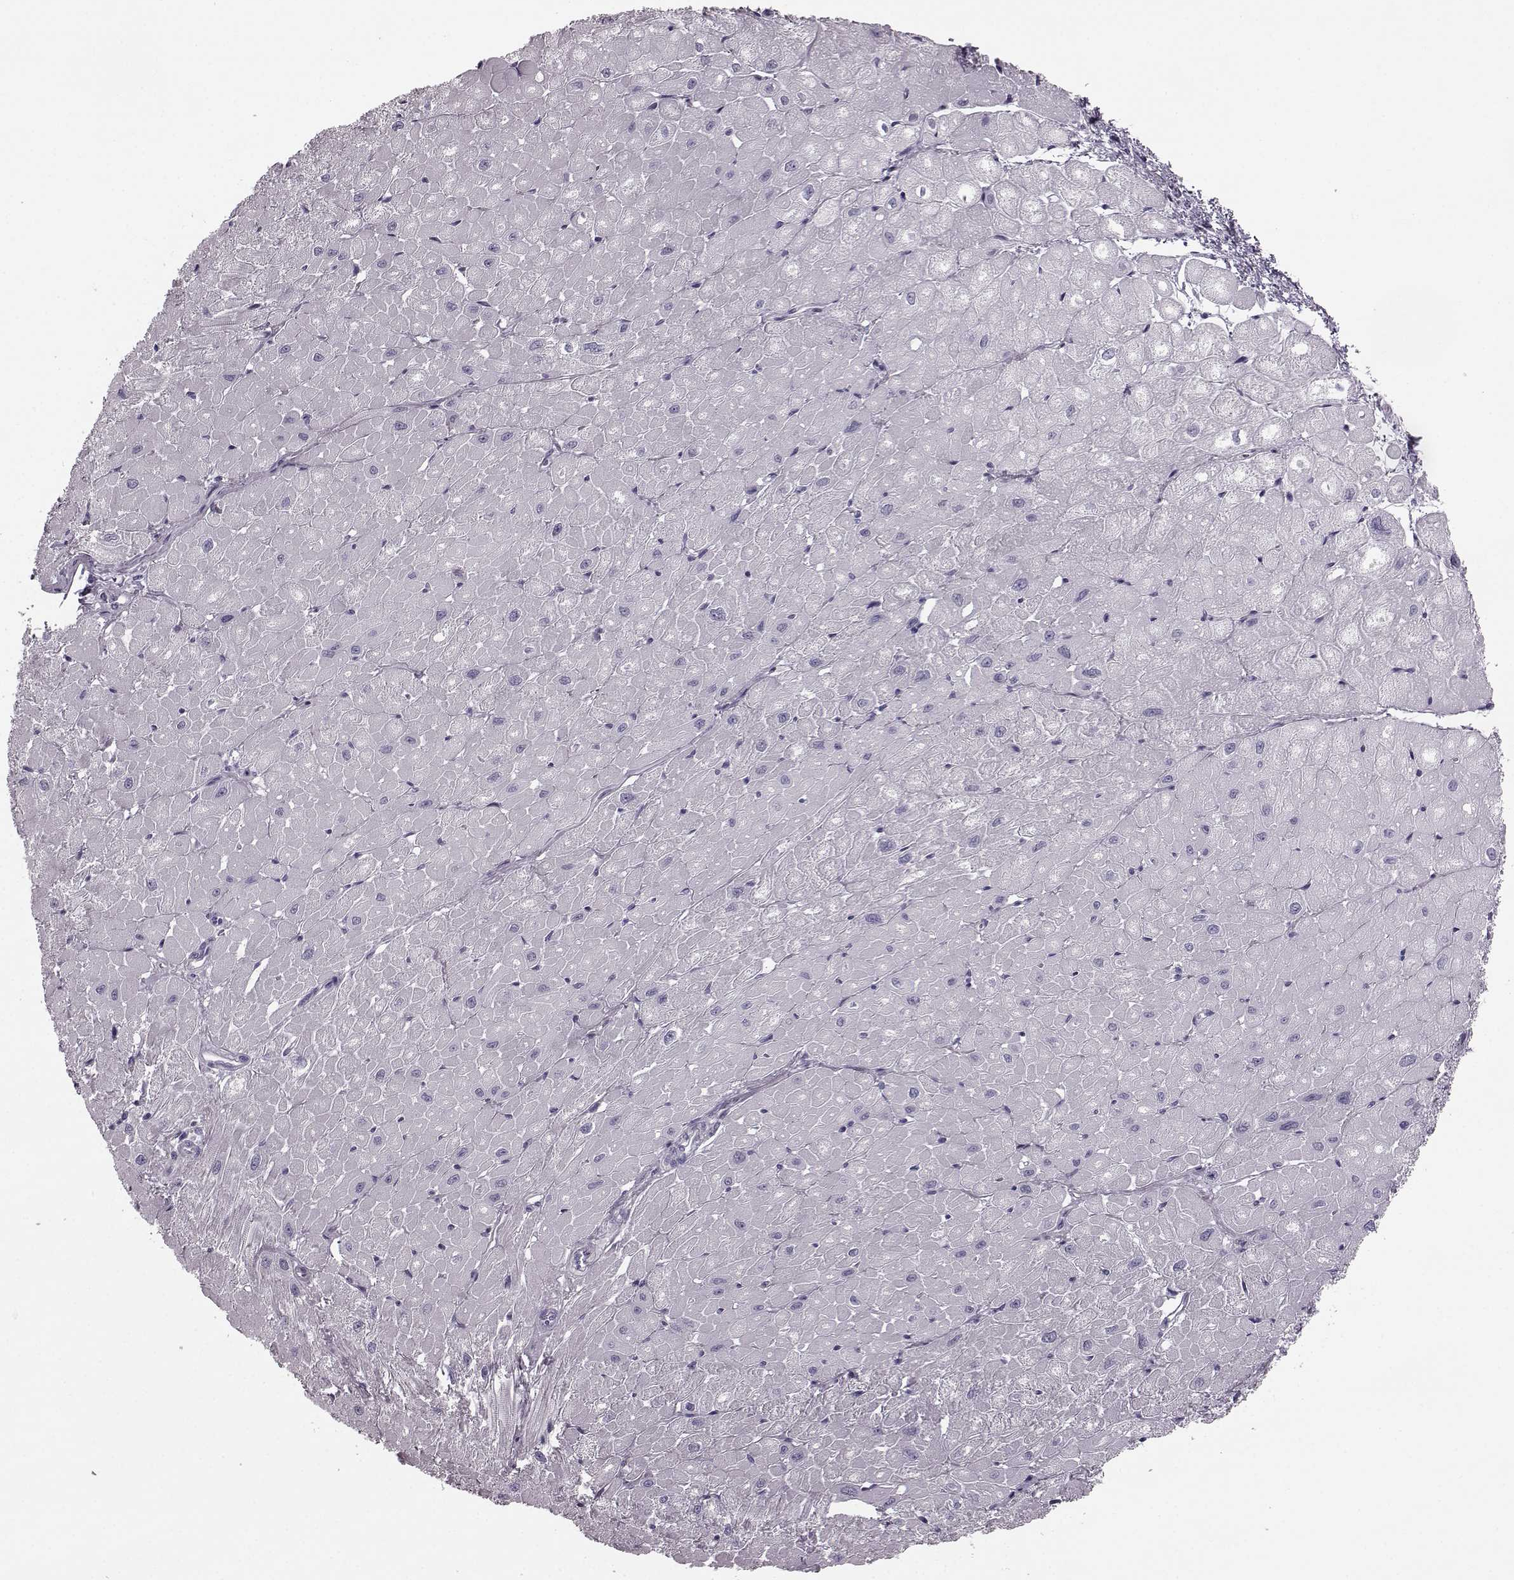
{"staining": {"intensity": "negative", "quantity": "none", "location": "none"}, "tissue": "heart muscle", "cell_type": "Cardiomyocytes", "image_type": "normal", "snomed": [{"axis": "morphology", "description": "Normal tissue, NOS"}, {"axis": "topography", "description": "Heart"}], "caption": "A high-resolution micrograph shows IHC staining of benign heart muscle, which exhibits no significant positivity in cardiomyocytes. The staining is performed using DAB (3,3'-diaminobenzidine) brown chromogen with nuclei counter-stained in using hematoxylin.", "gene": "JSRP1", "patient": {"sex": "male", "age": 62}}